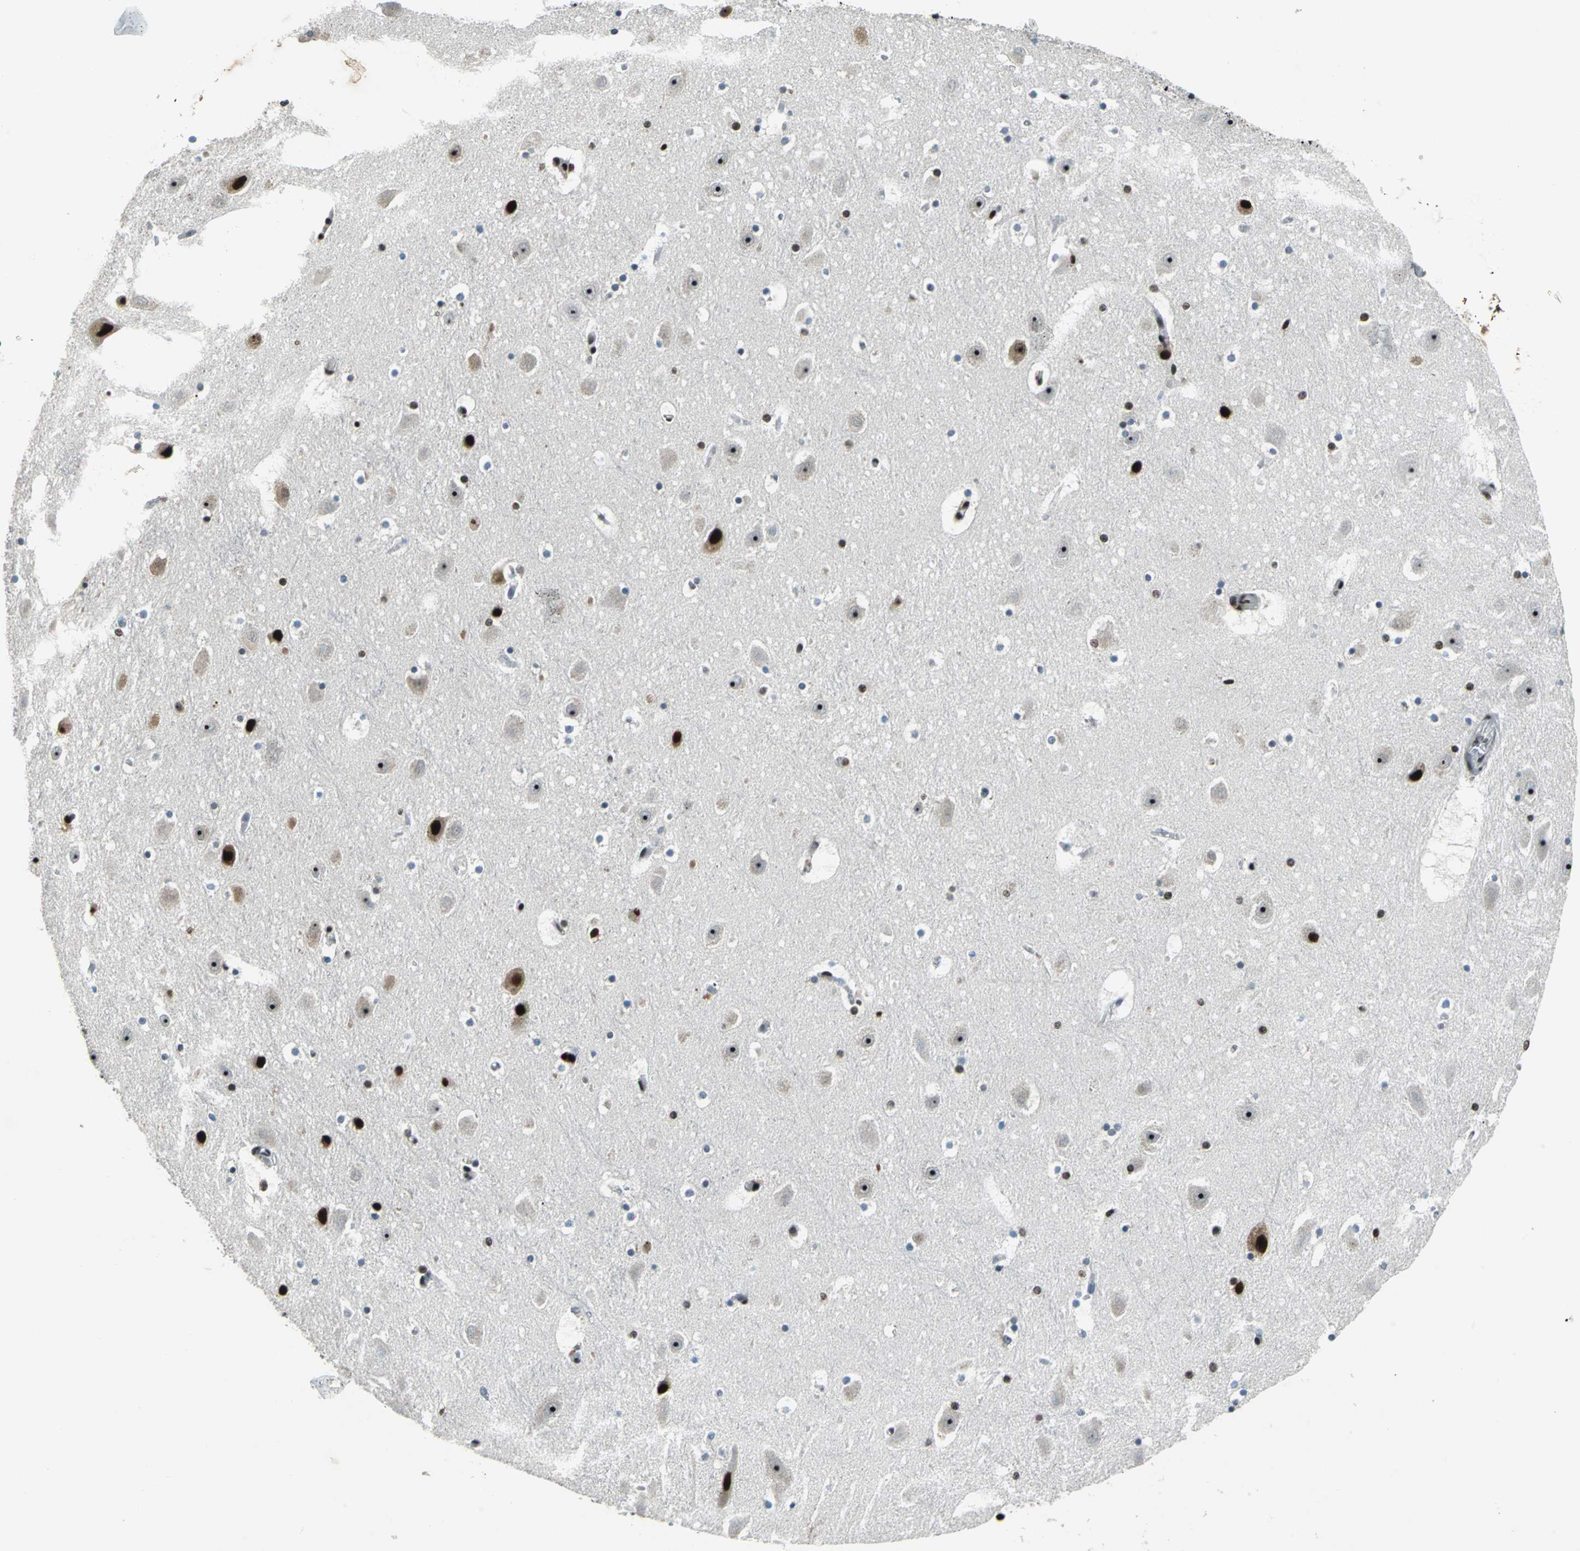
{"staining": {"intensity": "moderate", "quantity": ">75%", "location": "nuclear"}, "tissue": "hippocampus", "cell_type": "Glial cells", "image_type": "normal", "snomed": [{"axis": "morphology", "description": "Normal tissue, NOS"}, {"axis": "topography", "description": "Hippocampus"}], "caption": "This is a photomicrograph of IHC staining of normal hippocampus, which shows moderate staining in the nuclear of glial cells.", "gene": "BCLAF1", "patient": {"sex": "male", "age": 45}}